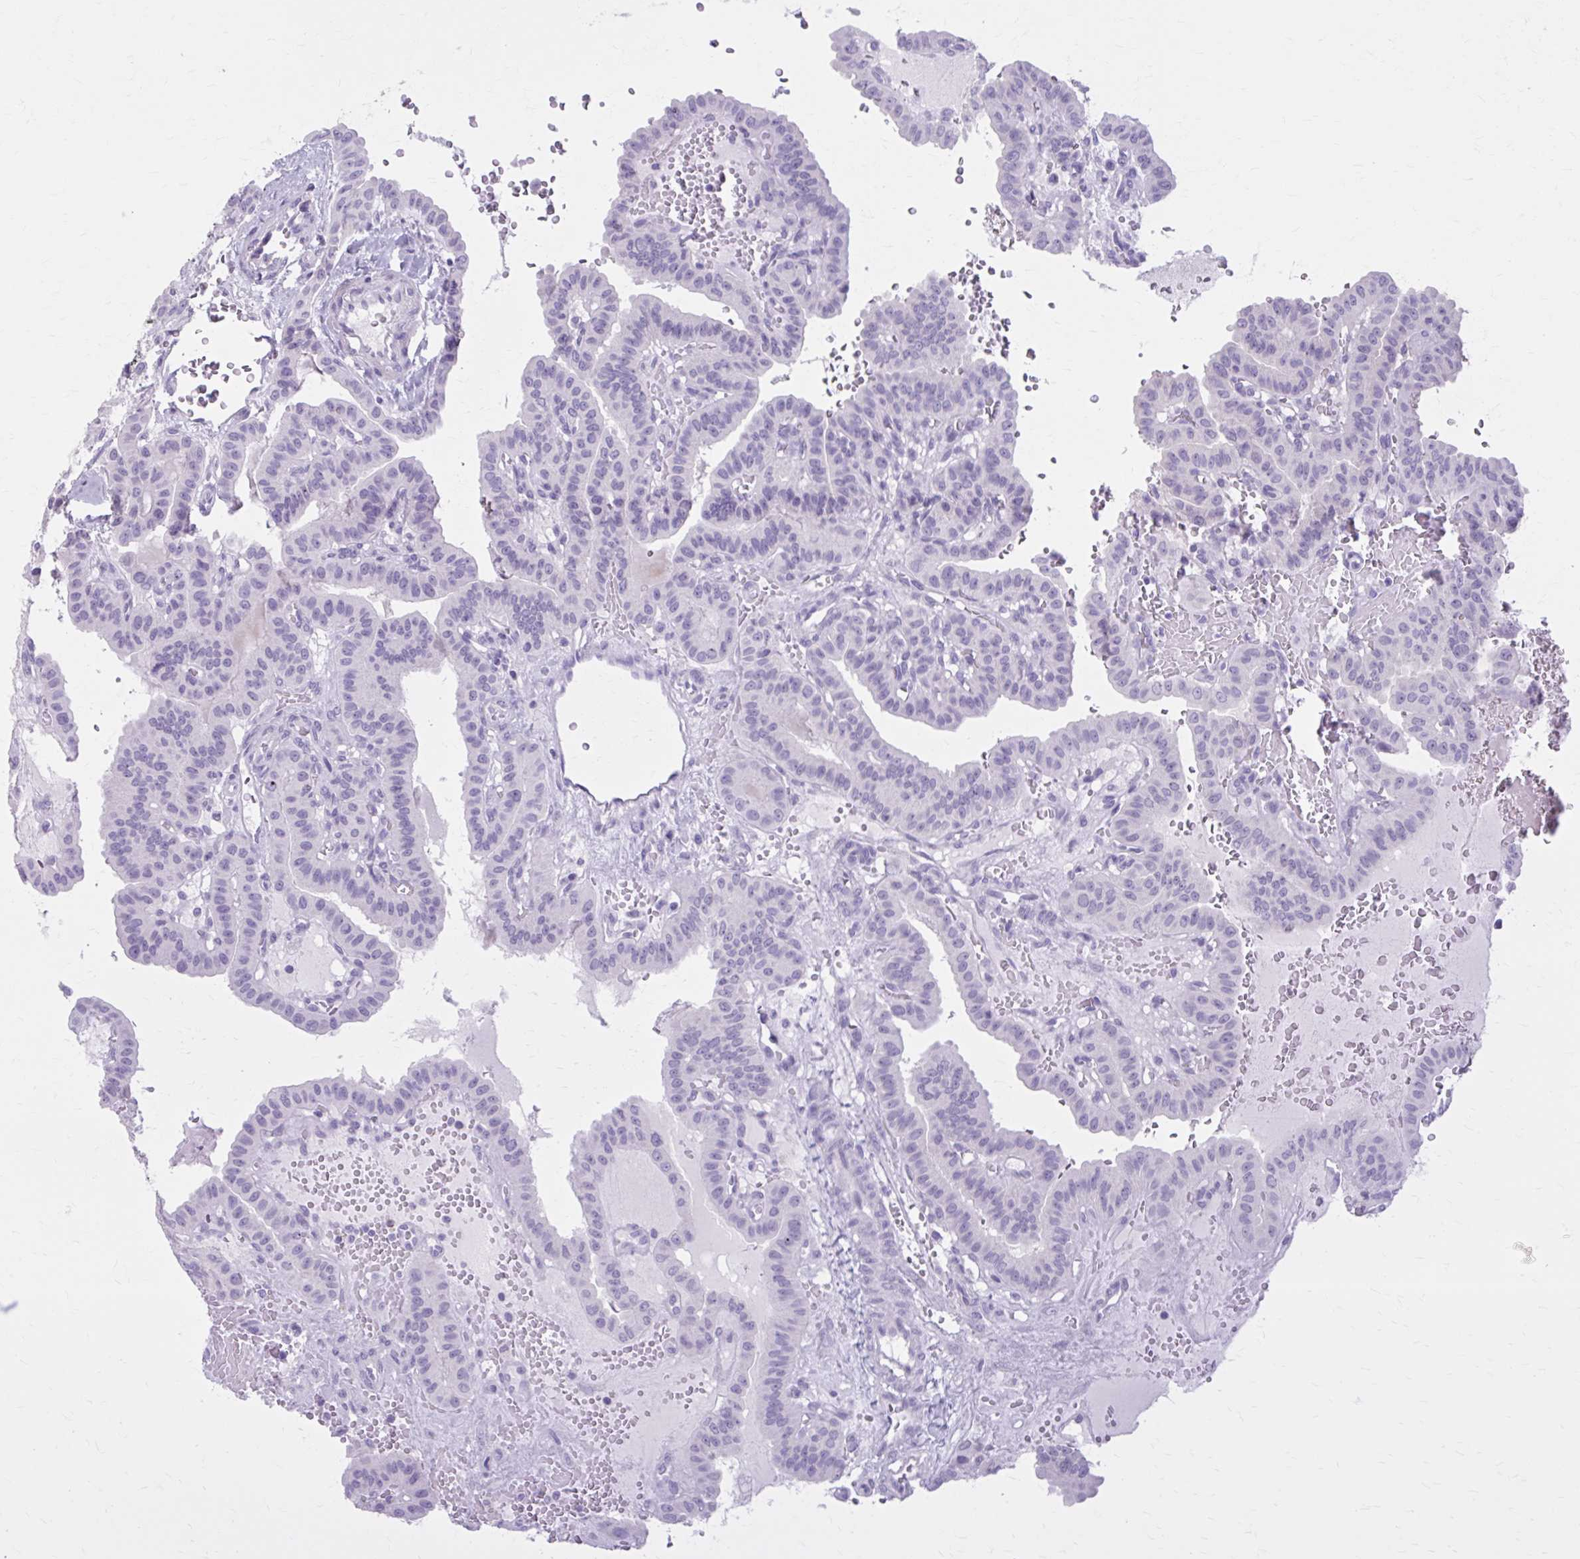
{"staining": {"intensity": "negative", "quantity": "none", "location": "none"}, "tissue": "thyroid cancer", "cell_type": "Tumor cells", "image_type": "cancer", "snomed": [{"axis": "morphology", "description": "Papillary adenocarcinoma, NOS"}, {"axis": "topography", "description": "Thyroid gland"}], "caption": "Immunohistochemistry micrograph of neoplastic tissue: human thyroid papillary adenocarcinoma stained with DAB demonstrates no significant protein expression in tumor cells.", "gene": "OR4B1", "patient": {"sex": "male", "age": 87}}